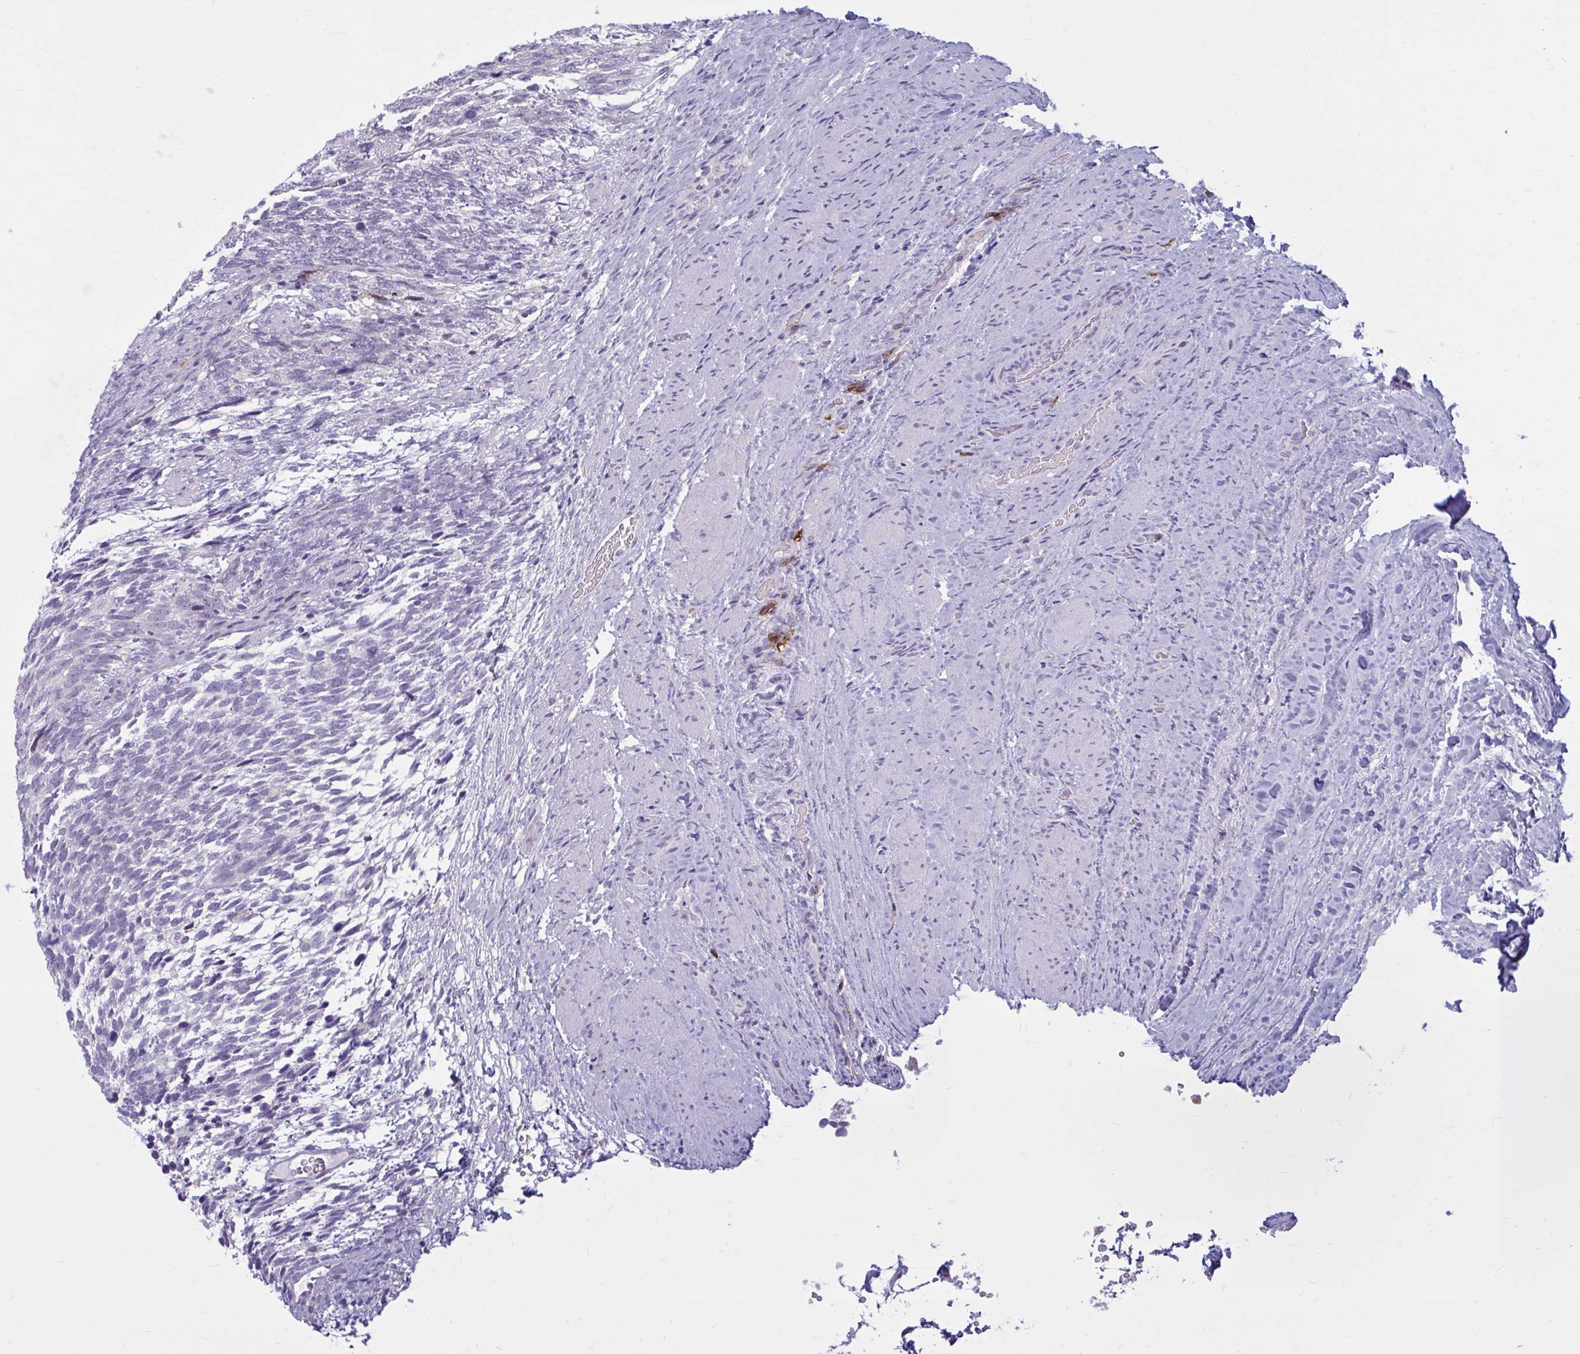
{"staining": {"intensity": "negative", "quantity": "none", "location": "none"}, "tissue": "testis cancer", "cell_type": "Tumor cells", "image_type": "cancer", "snomed": [{"axis": "morphology", "description": "Carcinoma, Embryonal, NOS"}, {"axis": "topography", "description": "Testis"}], "caption": "Immunohistochemistry (IHC) of testis cancer demonstrates no staining in tumor cells.", "gene": "CD38", "patient": {"sex": "male", "age": 23}}